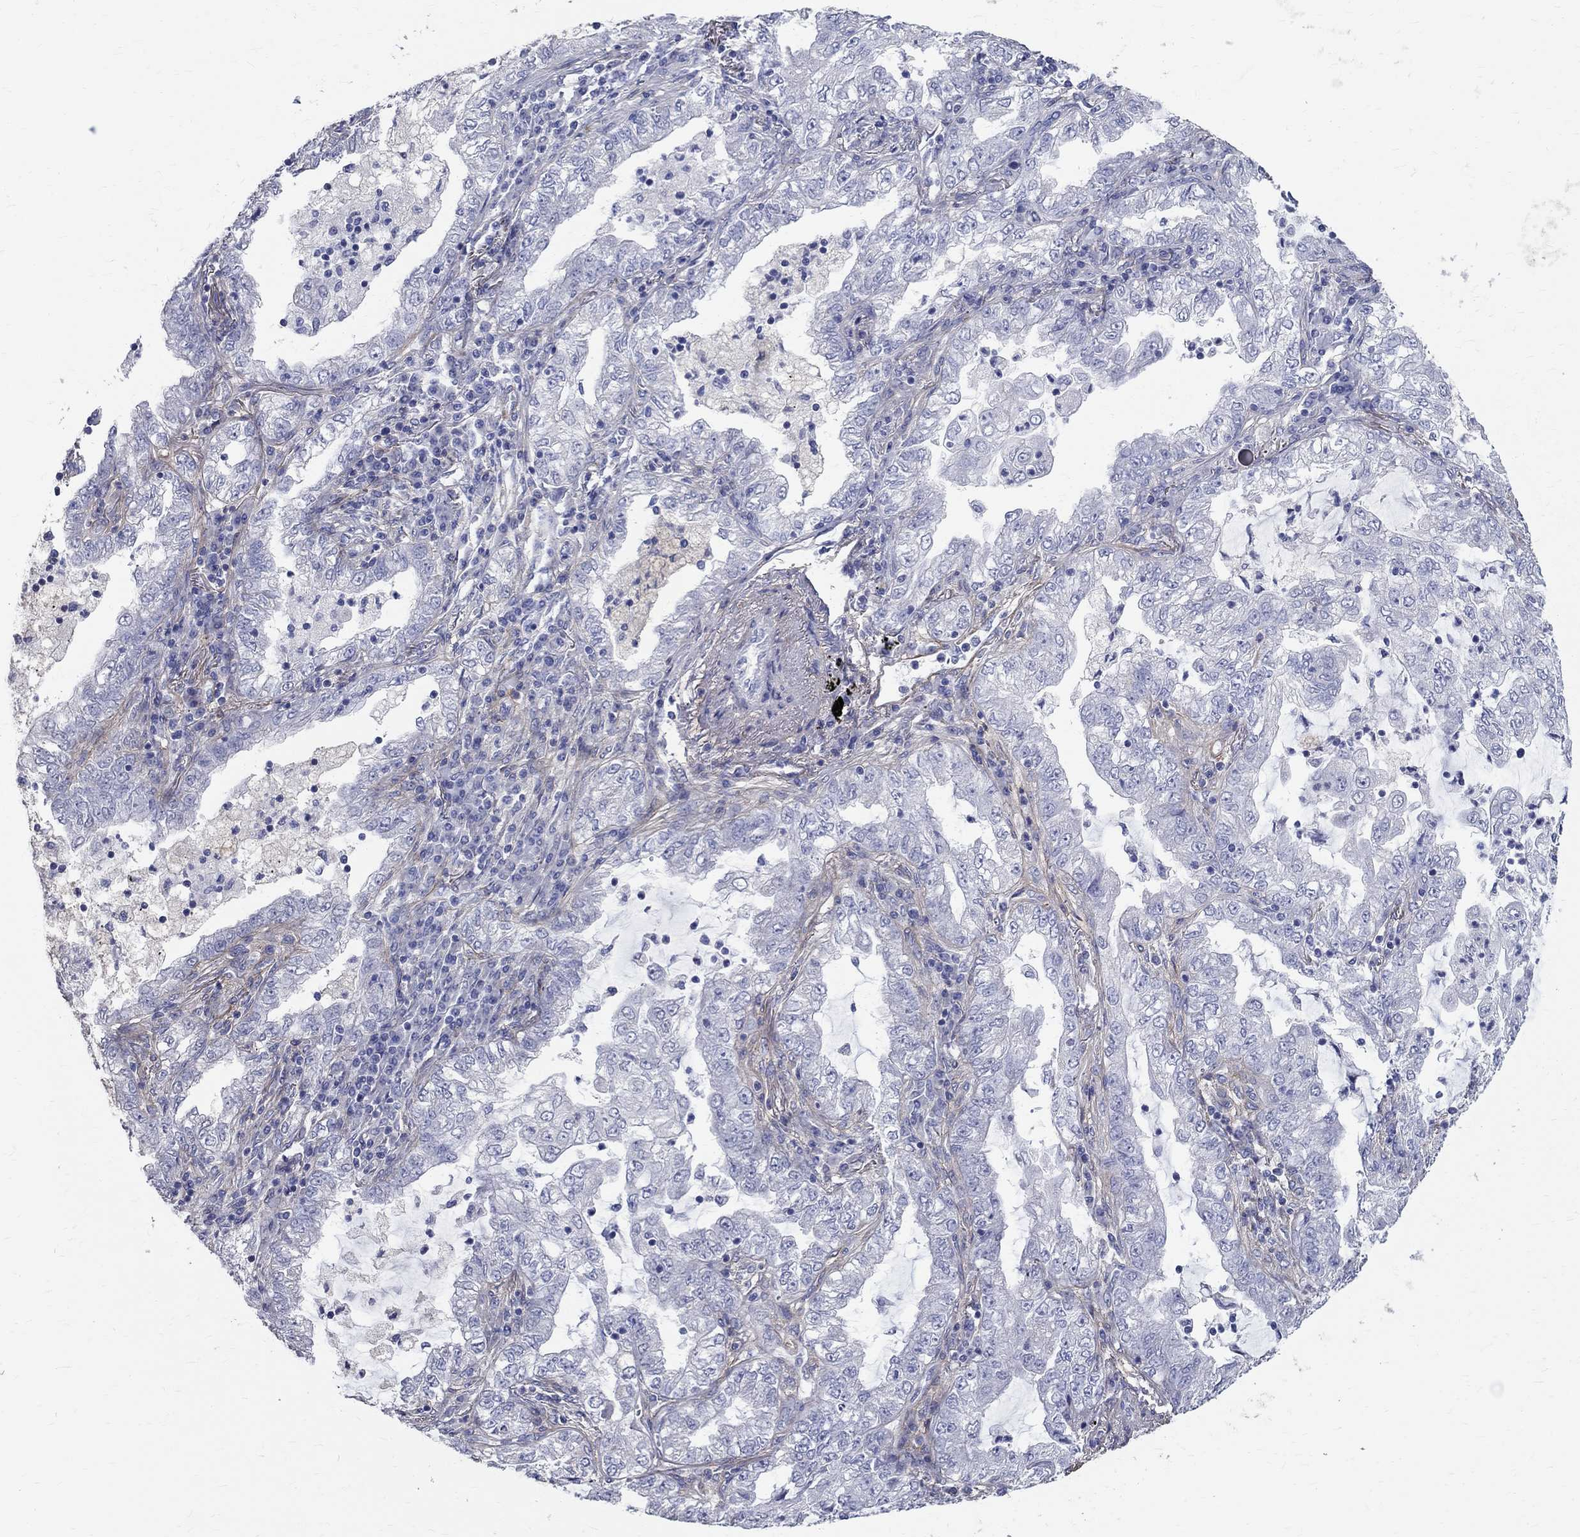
{"staining": {"intensity": "negative", "quantity": "none", "location": "none"}, "tissue": "lung cancer", "cell_type": "Tumor cells", "image_type": "cancer", "snomed": [{"axis": "morphology", "description": "Adenocarcinoma, NOS"}, {"axis": "topography", "description": "Lung"}], "caption": "DAB immunohistochemical staining of lung cancer (adenocarcinoma) demonstrates no significant positivity in tumor cells.", "gene": "ANXA10", "patient": {"sex": "female", "age": 73}}